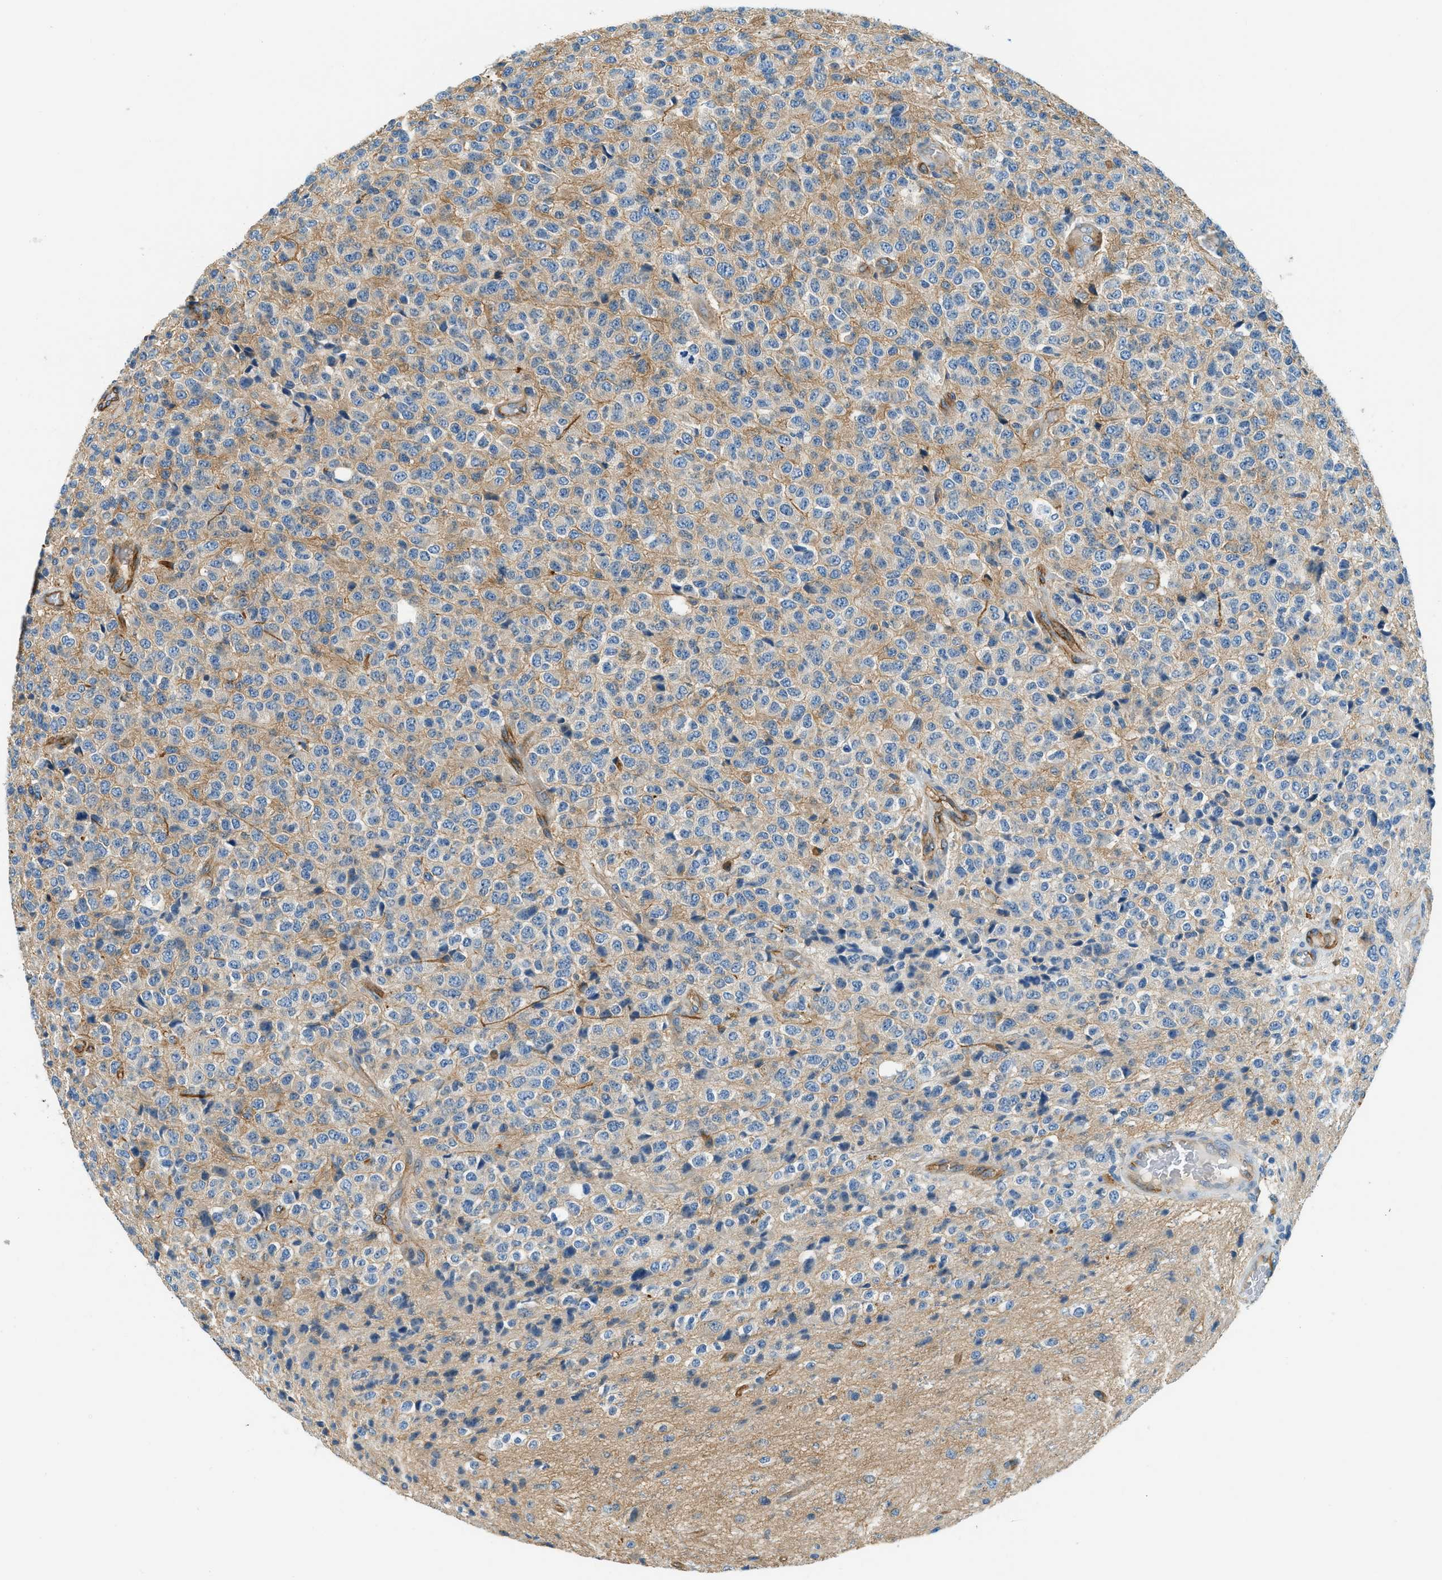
{"staining": {"intensity": "weak", "quantity": "25%-75%", "location": "cytoplasmic/membranous"}, "tissue": "glioma", "cell_type": "Tumor cells", "image_type": "cancer", "snomed": [{"axis": "morphology", "description": "Glioma, malignant, High grade"}, {"axis": "topography", "description": "pancreas cauda"}], "caption": "Glioma stained for a protein shows weak cytoplasmic/membranous positivity in tumor cells.", "gene": "ZNF367", "patient": {"sex": "male", "age": 60}}